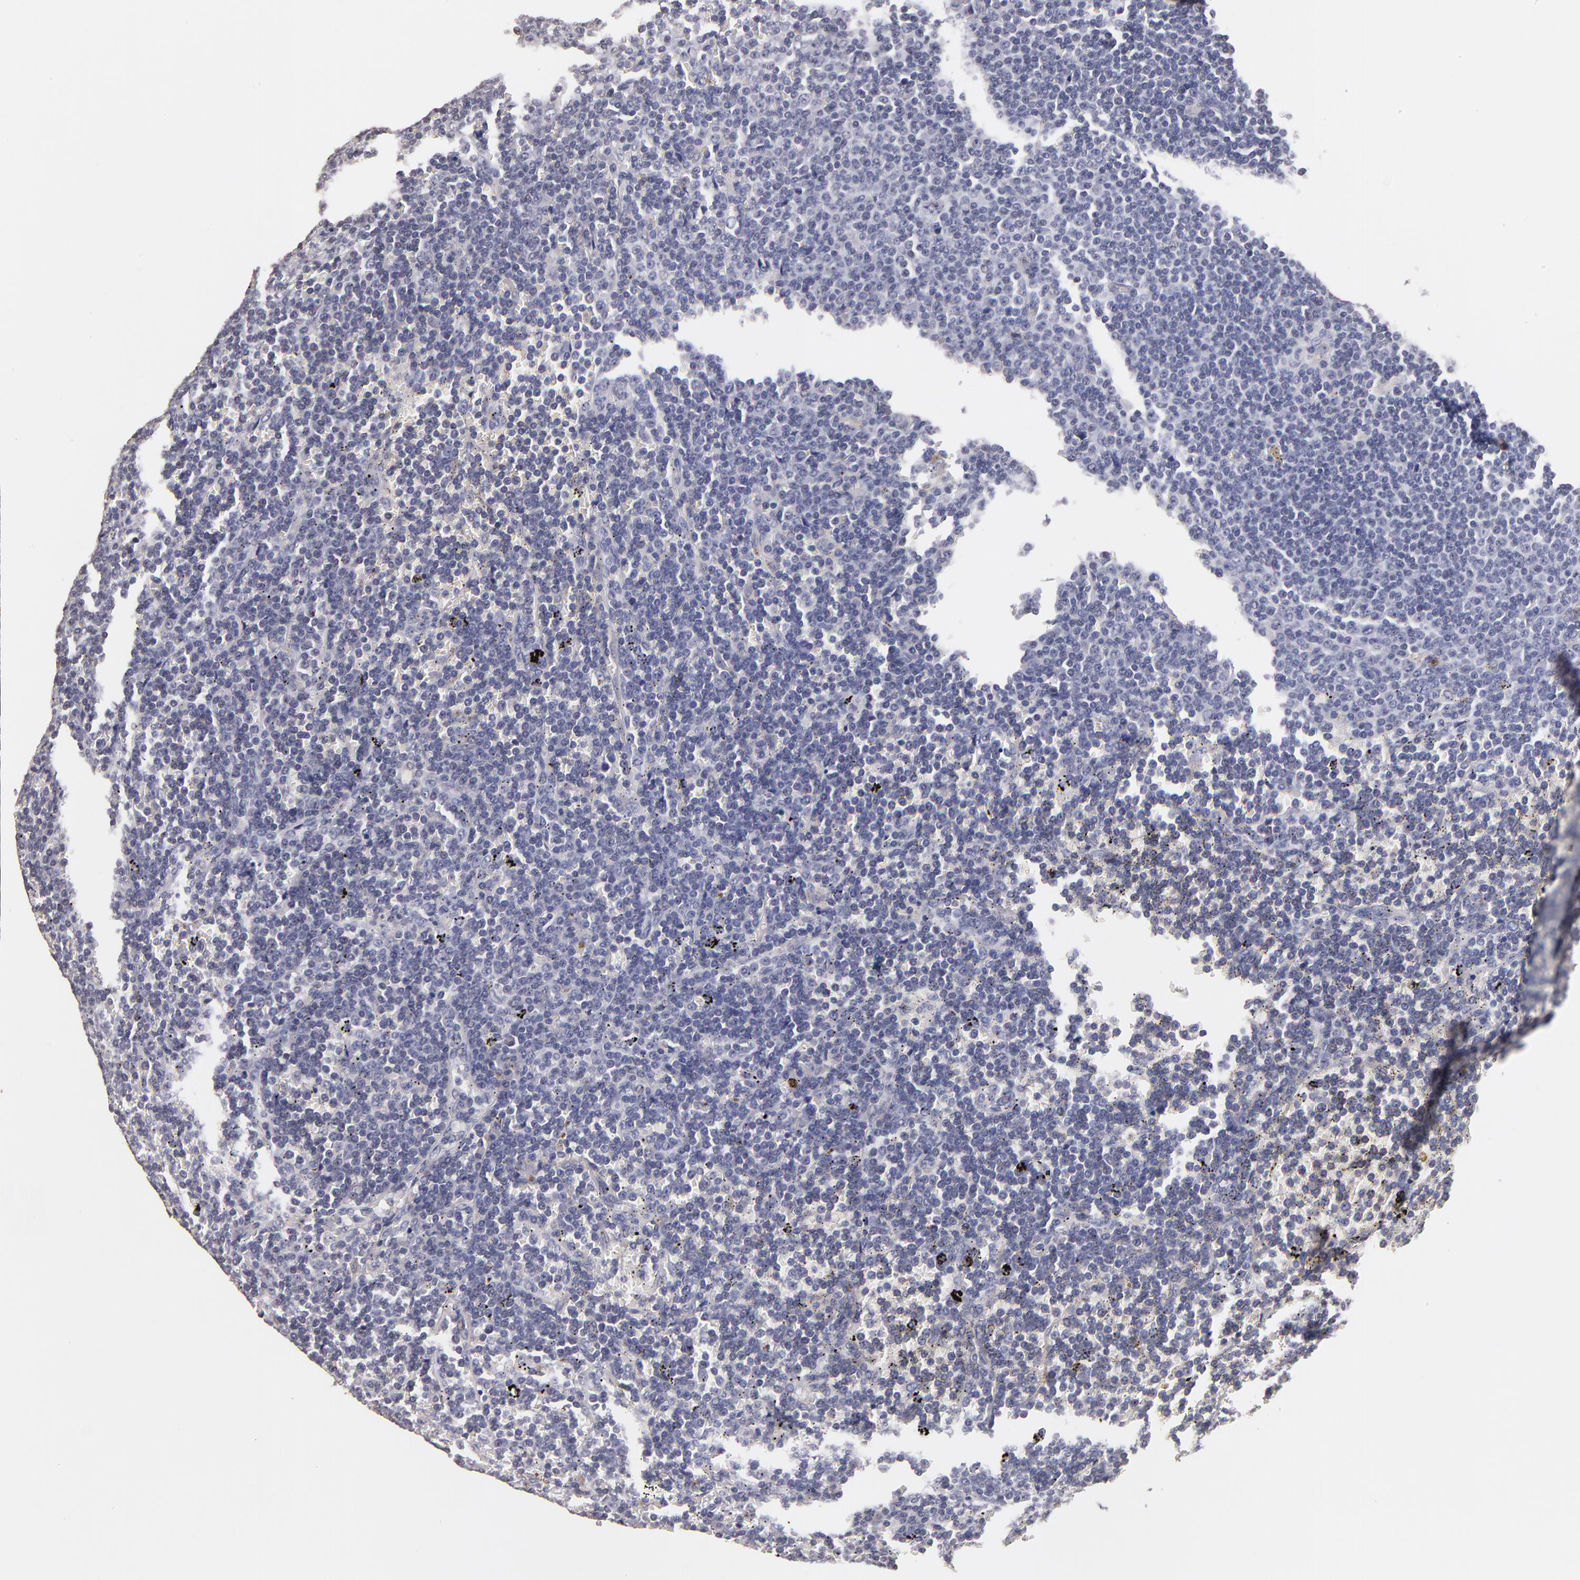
{"staining": {"intensity": "negative", "quantity": "none", "location": "none"}, "tissue": "lymphoma", "cell_type": "Tumor cells", "image_type": "cancer", "snomed": [{"axis": "morphology", "description": "Malignant lymphoma, non-Hodgkin's type, Low grade"}, {"axis": "topography", "description": "Spleen"}], "caption": "A high-resolution micrograph shows immunohistochemistry (IHC) staining of low-grade malignant lymphoma, non-Hodgkin's type, which demonstrates no significant staining in tumor cells. Brightfield microscopy of IHC stained with DAB (3,3'-diaminobenzidine) (brown) and hematoxylin (blue), captured at high magnification.", "gene": "SOX10", "patient": {"sex": "male", "age": 80}}